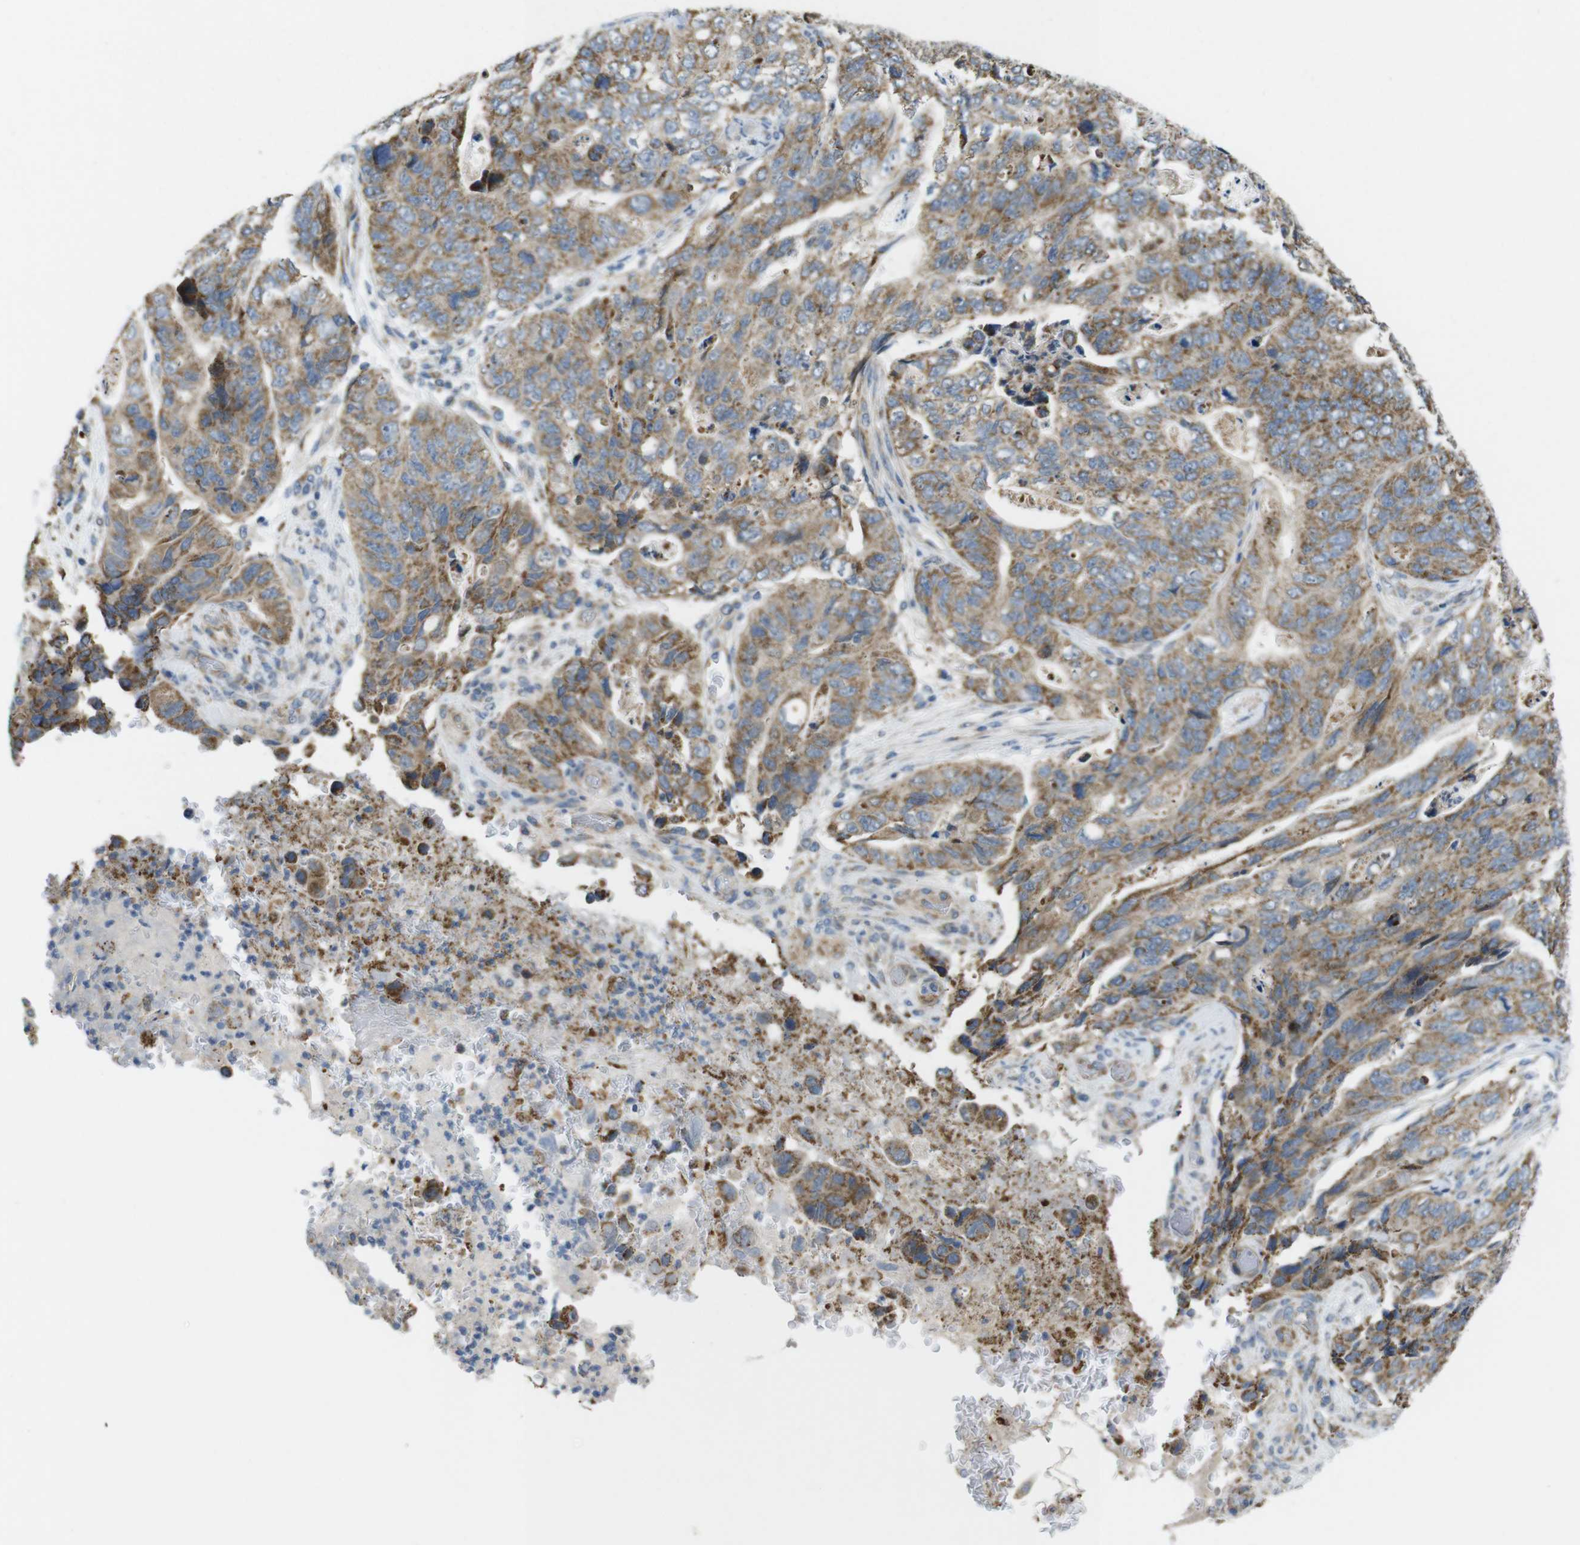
{"staining": {"intensity": "moderate", "quantity": ">75%", "location": "cytoplasmic/membranous"}, "tissue": "stomach cancer", "cell_type": "Tumor cells", "image_type": "cancer", "snomed": [{"axis": "morphology", "description": "Adenocarcinoma, NOS"}, {"axis": "topography", "description": "Stomach"}], "caption": "Stomach cancer (adenocarcinoma) stained with IHC shows moderate cytoplasmic/membranous expression in about >75% of tumor cells. The protein of interest is stained brown, and the nuclei are stained in blue (DAB (3,3'-diaminobenzidine) IHC with brightfield microscopy, high magnification).", "gene": "MARCHF1", "patient": {"sex": "female", "age": 89}}